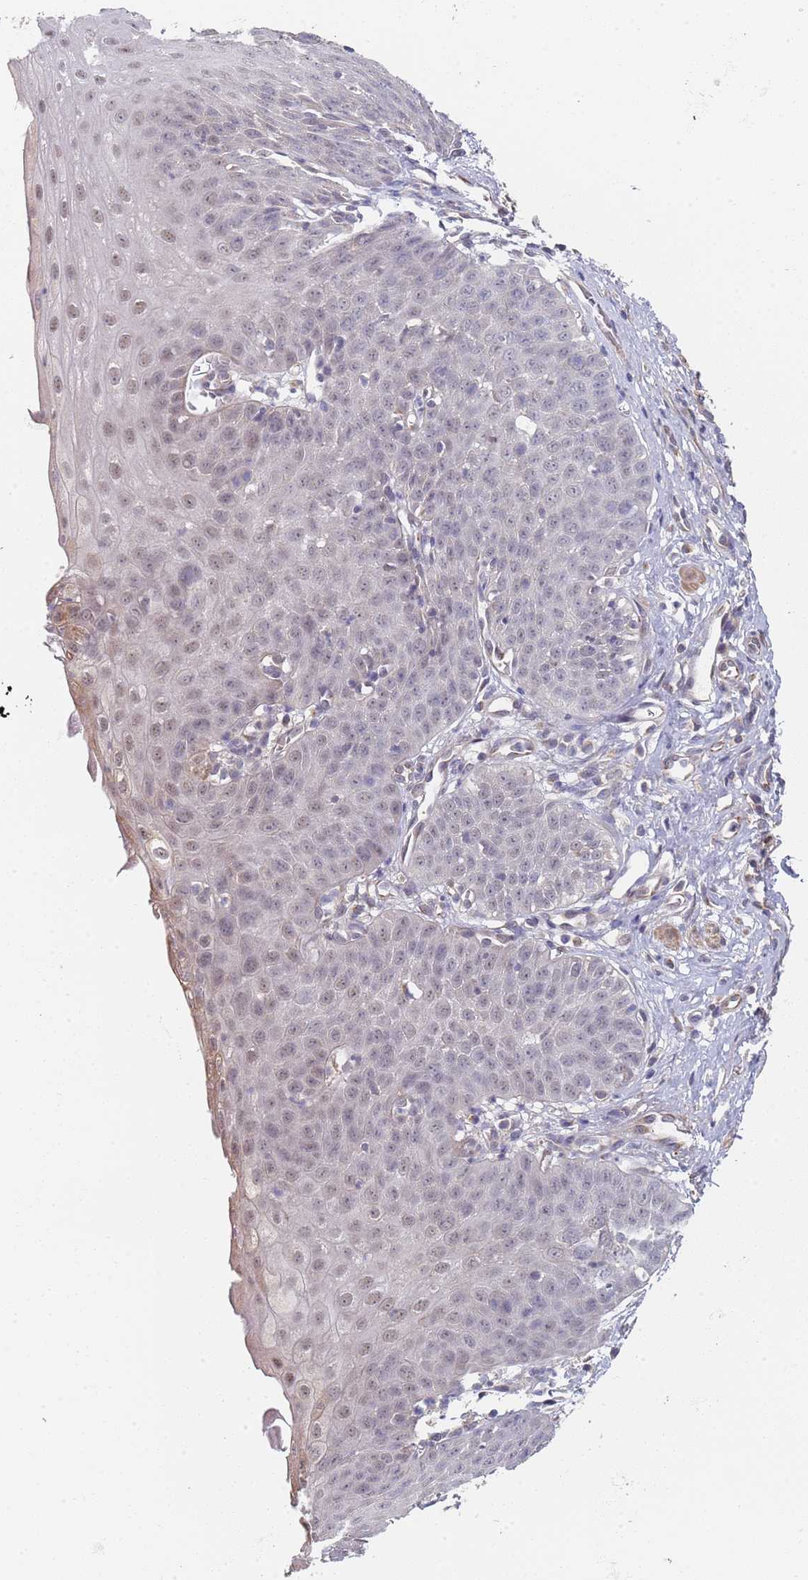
{"staining": {"intensity": "weak", "quantity": "25%-75%", "location": "nuclear"}, "tissue": "esophagus", "cell_type": "Squamous epithelial cells", "image_type": "normal", "snomed": [{"axis": "morphology", "description": "Normal tissue, NOS"}, {"axis": "topography", "description": "Esophagus"}], "caption": "Immunohistochemistry (IHC) (DAB) staining of normal esophagus reveals weak nuclear protein expression in approximately 25%-75% of squamous epithelial cells. (DAB IHC, brown staining for protein, blue staining for nuclei).", "gene": "B4GALT4", "patient": {"sex": "male", "age": 71}}